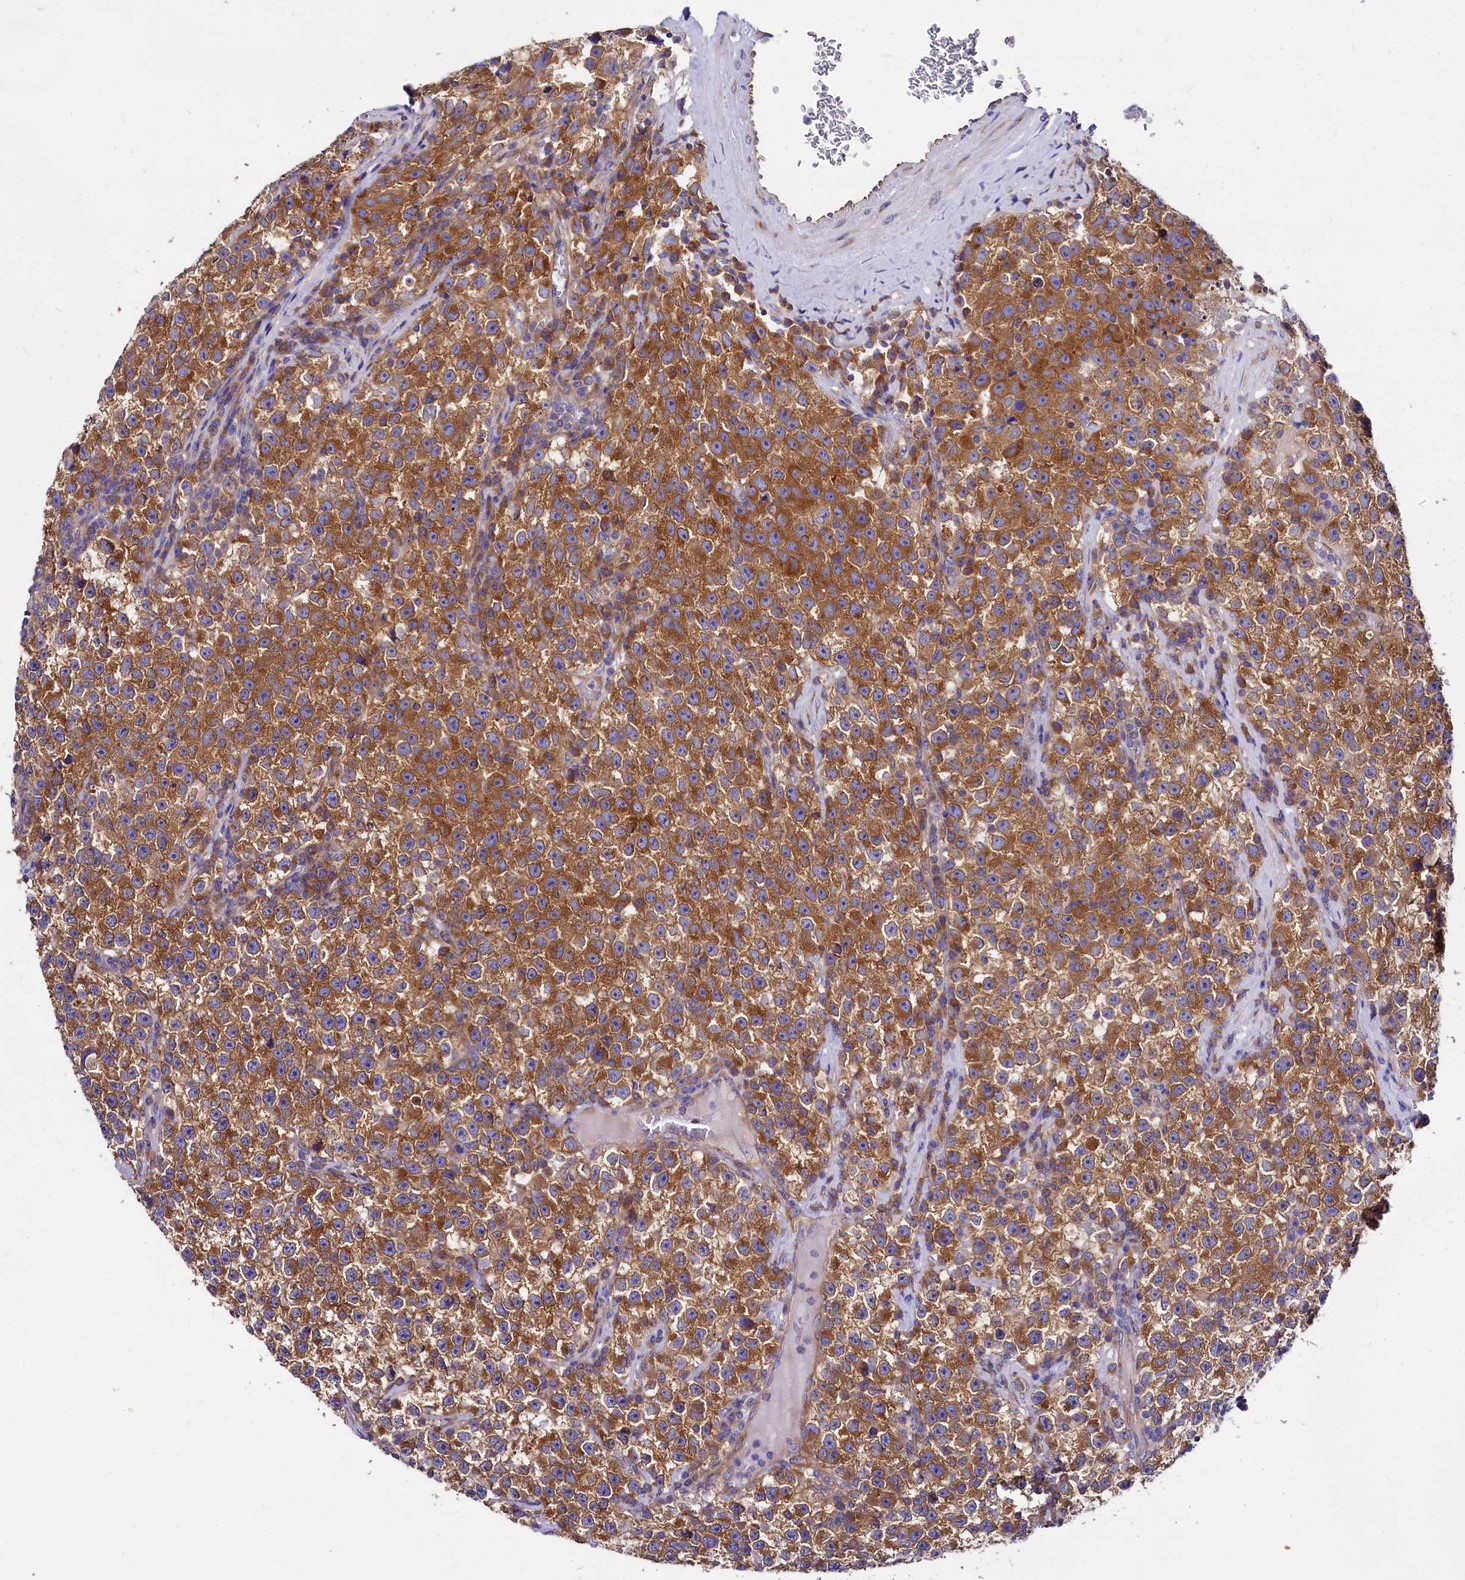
{"staining": {"intensity": "moderate", "quantity": ">75%", "location": "cytoplasmic/membranous"}, "tissue": "testis cancer", "cell_type": "Tumor cells", "image_type": "cancer", "snomed": [{"axis": "morphology", "description": "Seminoma, NOS"}, {"axis": "topography", "description": "Testis"}], "caption": "A histopathology image of seminoma (testis) stained for a protein exhibits moderate cytoplasmic/membranous brown staining in tumor cells.", "gene": "QARS1", "patient": {"sex": "male", "age": 22}}